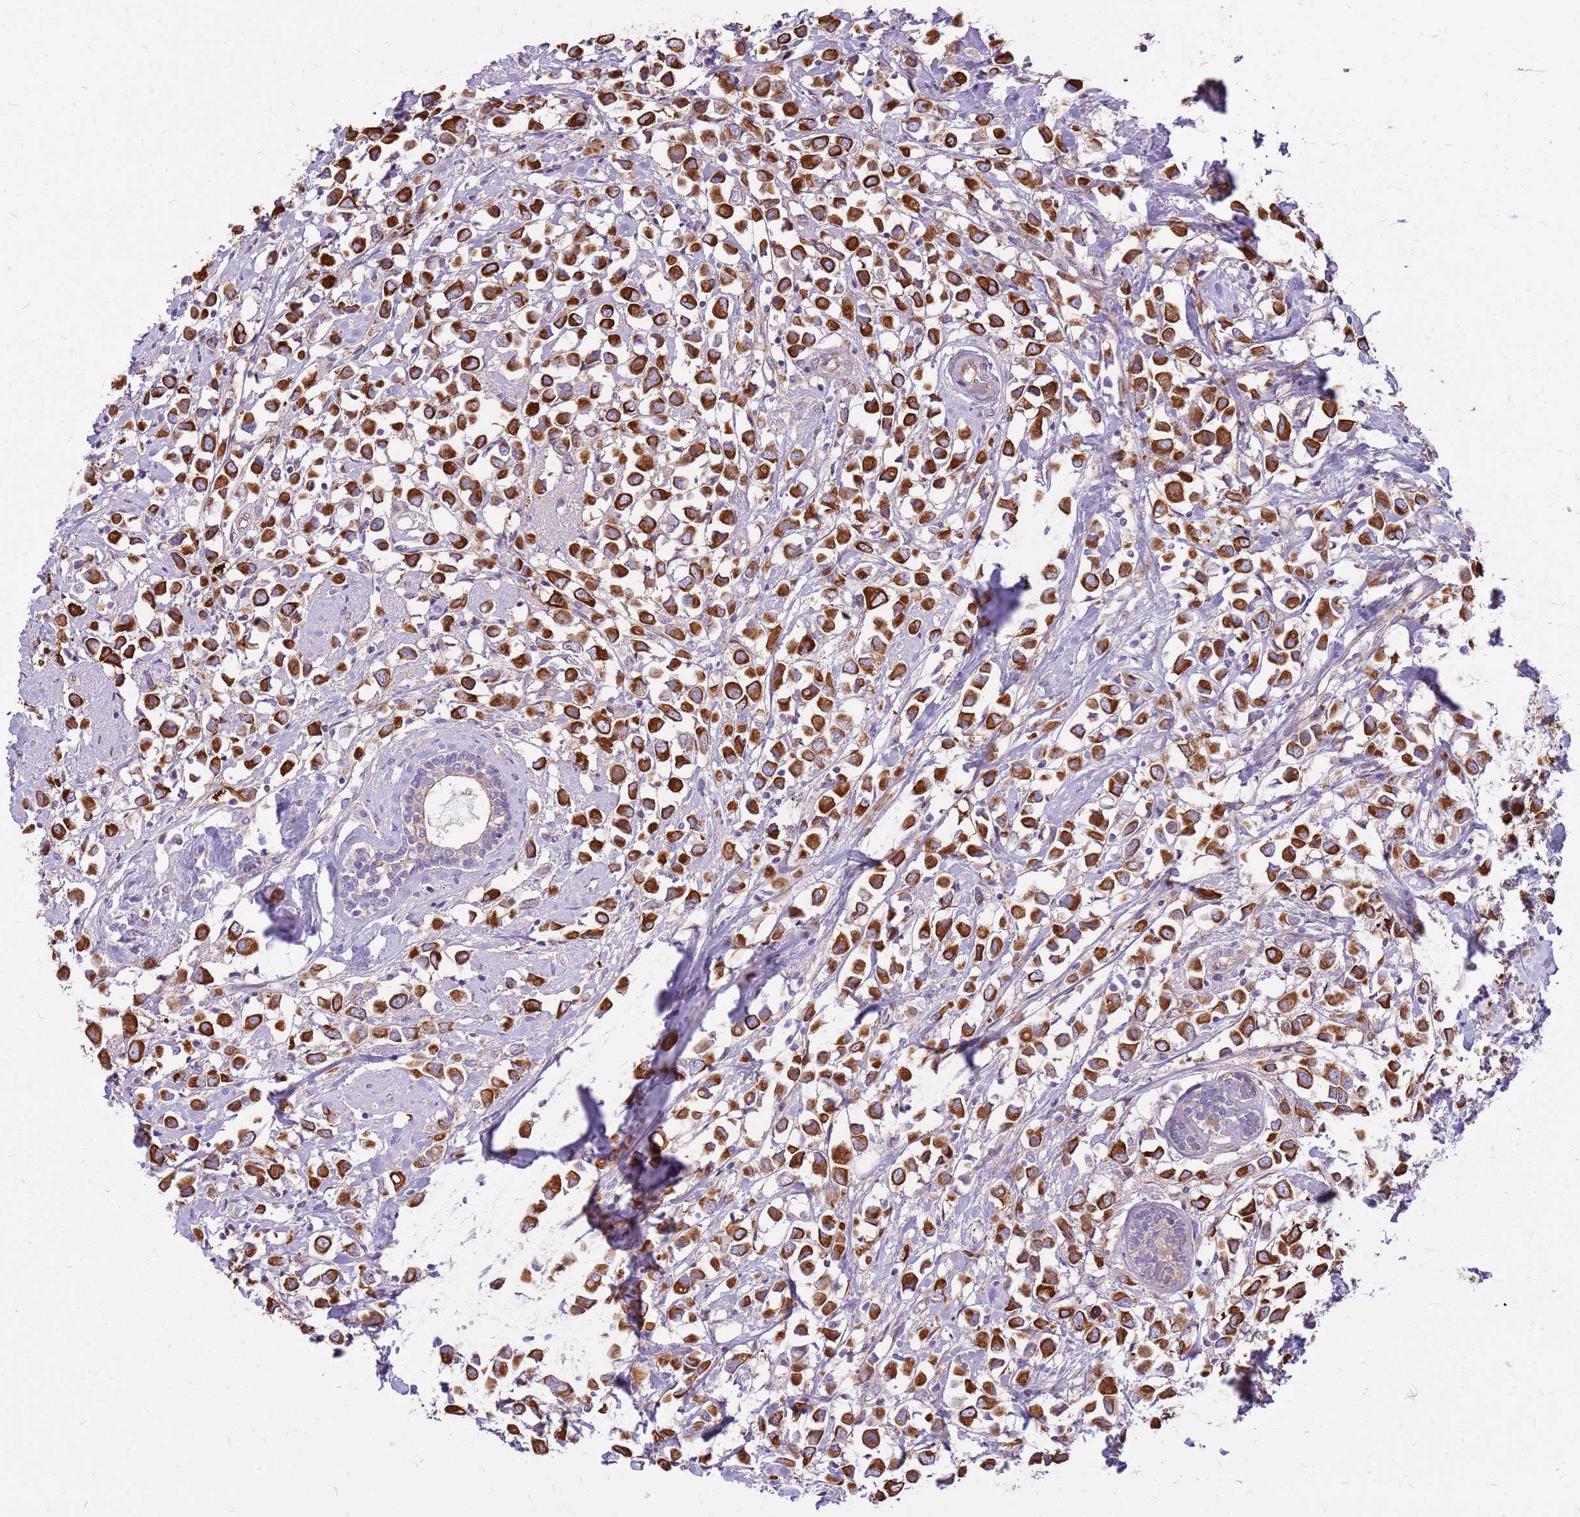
{"staining": {"intensity": "strong", "quantity": ">75%", "location": "cytoplasmic/membranous"}, "tissue": "breast cancer", "cell_type": "Tumor cells", "image_type": "cancer", "snomed": [{"axis": "morphology", "description": "Duct carcinoma"}, {"axis": "topography", "description": "Breast"}], "caption": "The micrograph demonstrates immunohistochemical staining of intraductal carcinoma (breast). There is strong cytoplasmic/membranous staining is appreciated in approximately >75% of tumor cells.", "gene": "WASHC4", "patient": {"sex": "female", "age": 61}}